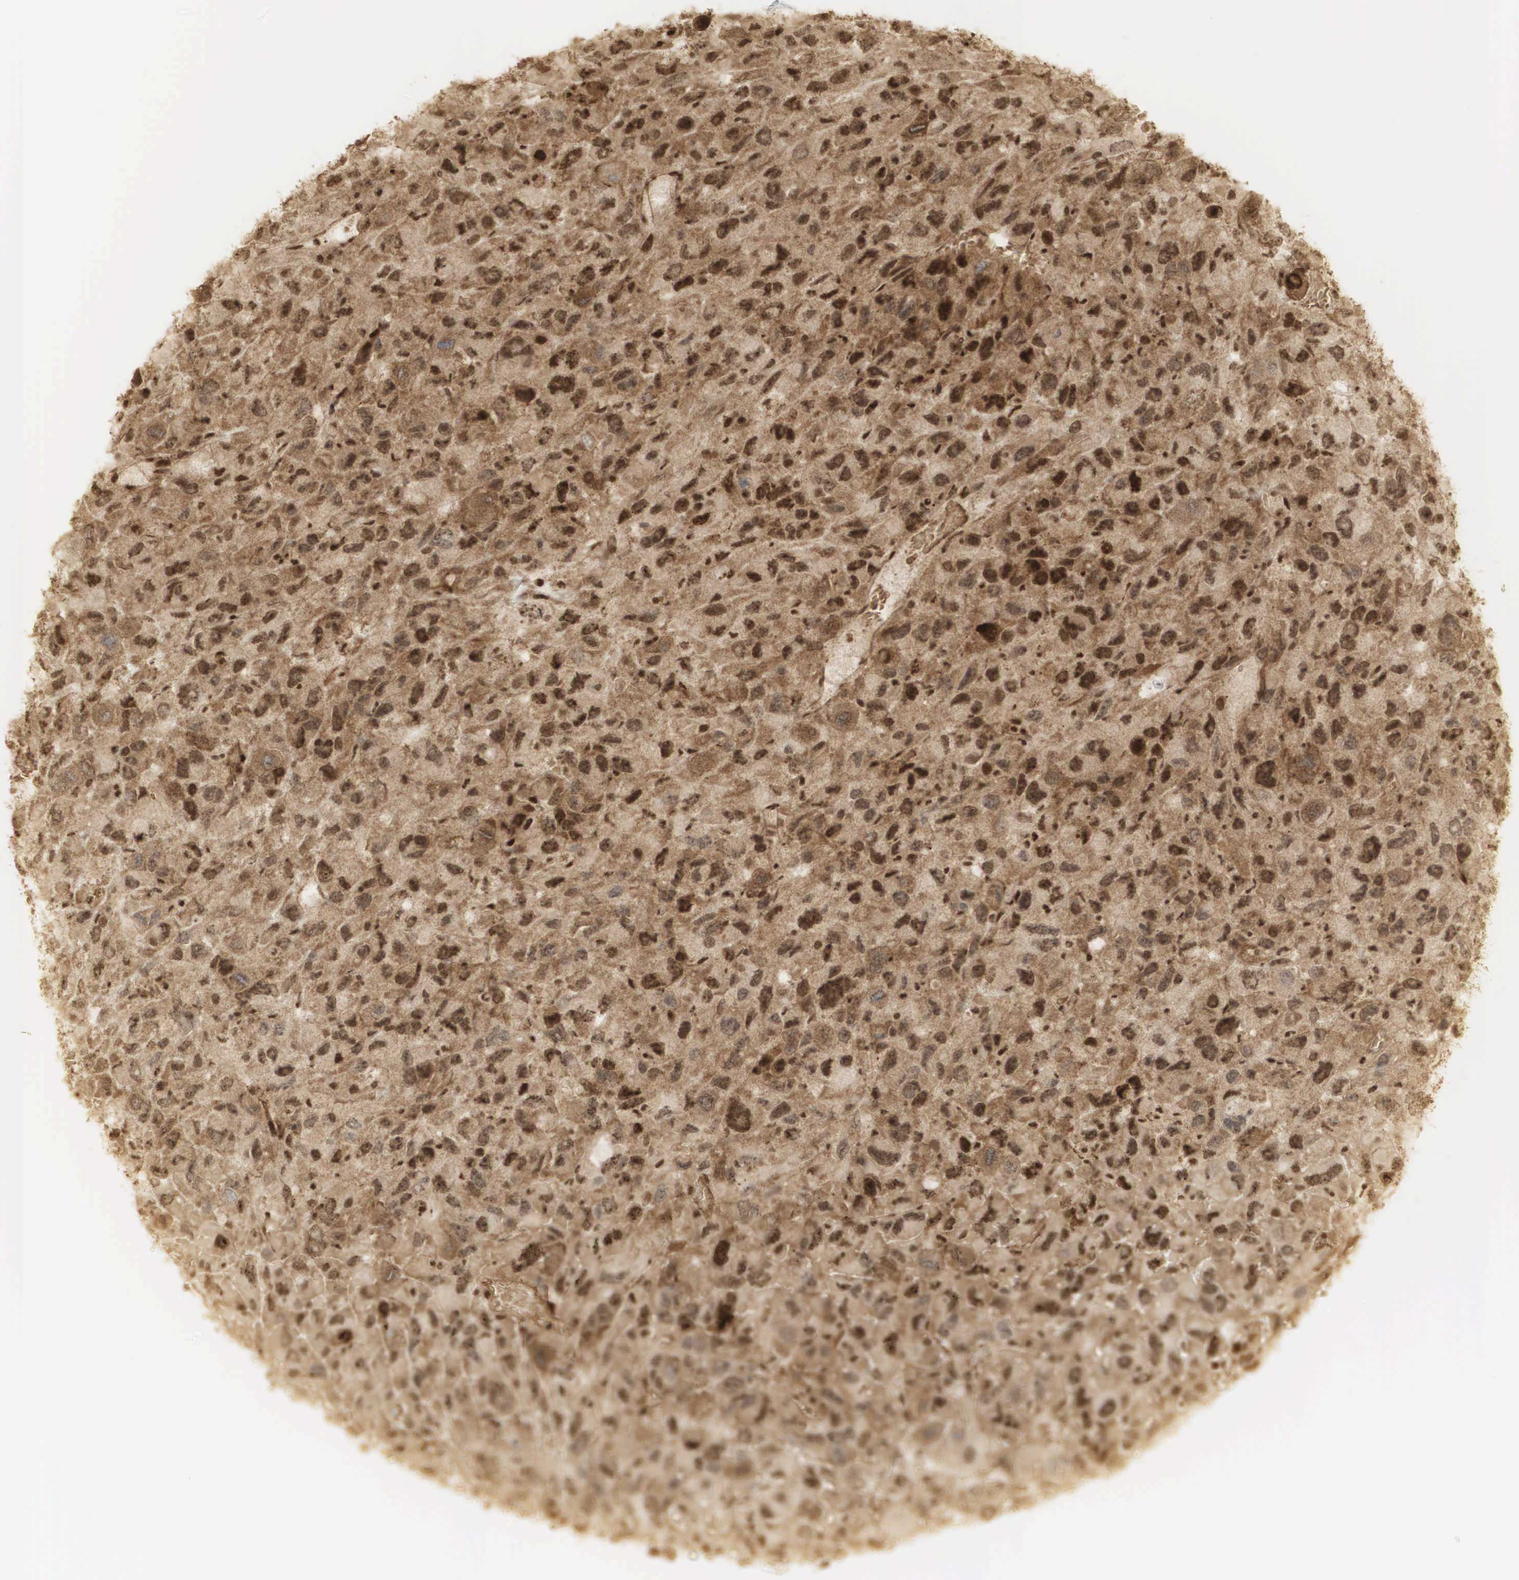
{"staining": {"intensity": "strong", "quantity": ">75%", "location": "cytoplasmic/membranous,nuclear"}, "tissue": "renal cancer", "cell_type": "Tumor cells", "image_type": "cancer", "snomed": [{"axis": "morphology", "description": "Adenocarcinoma, NOS"}, {"axis": "topography", "description": "Kidney"}], "caption": "Adenocarcinoma (renal) tissue shows strong cytoplasmic/membranous and nuclear positivity in approximately >75% of tumor cells, visualized by immunohistochemistry.", "gene": "RNF113A", "patient": {"sex": "male", "age": 79}}